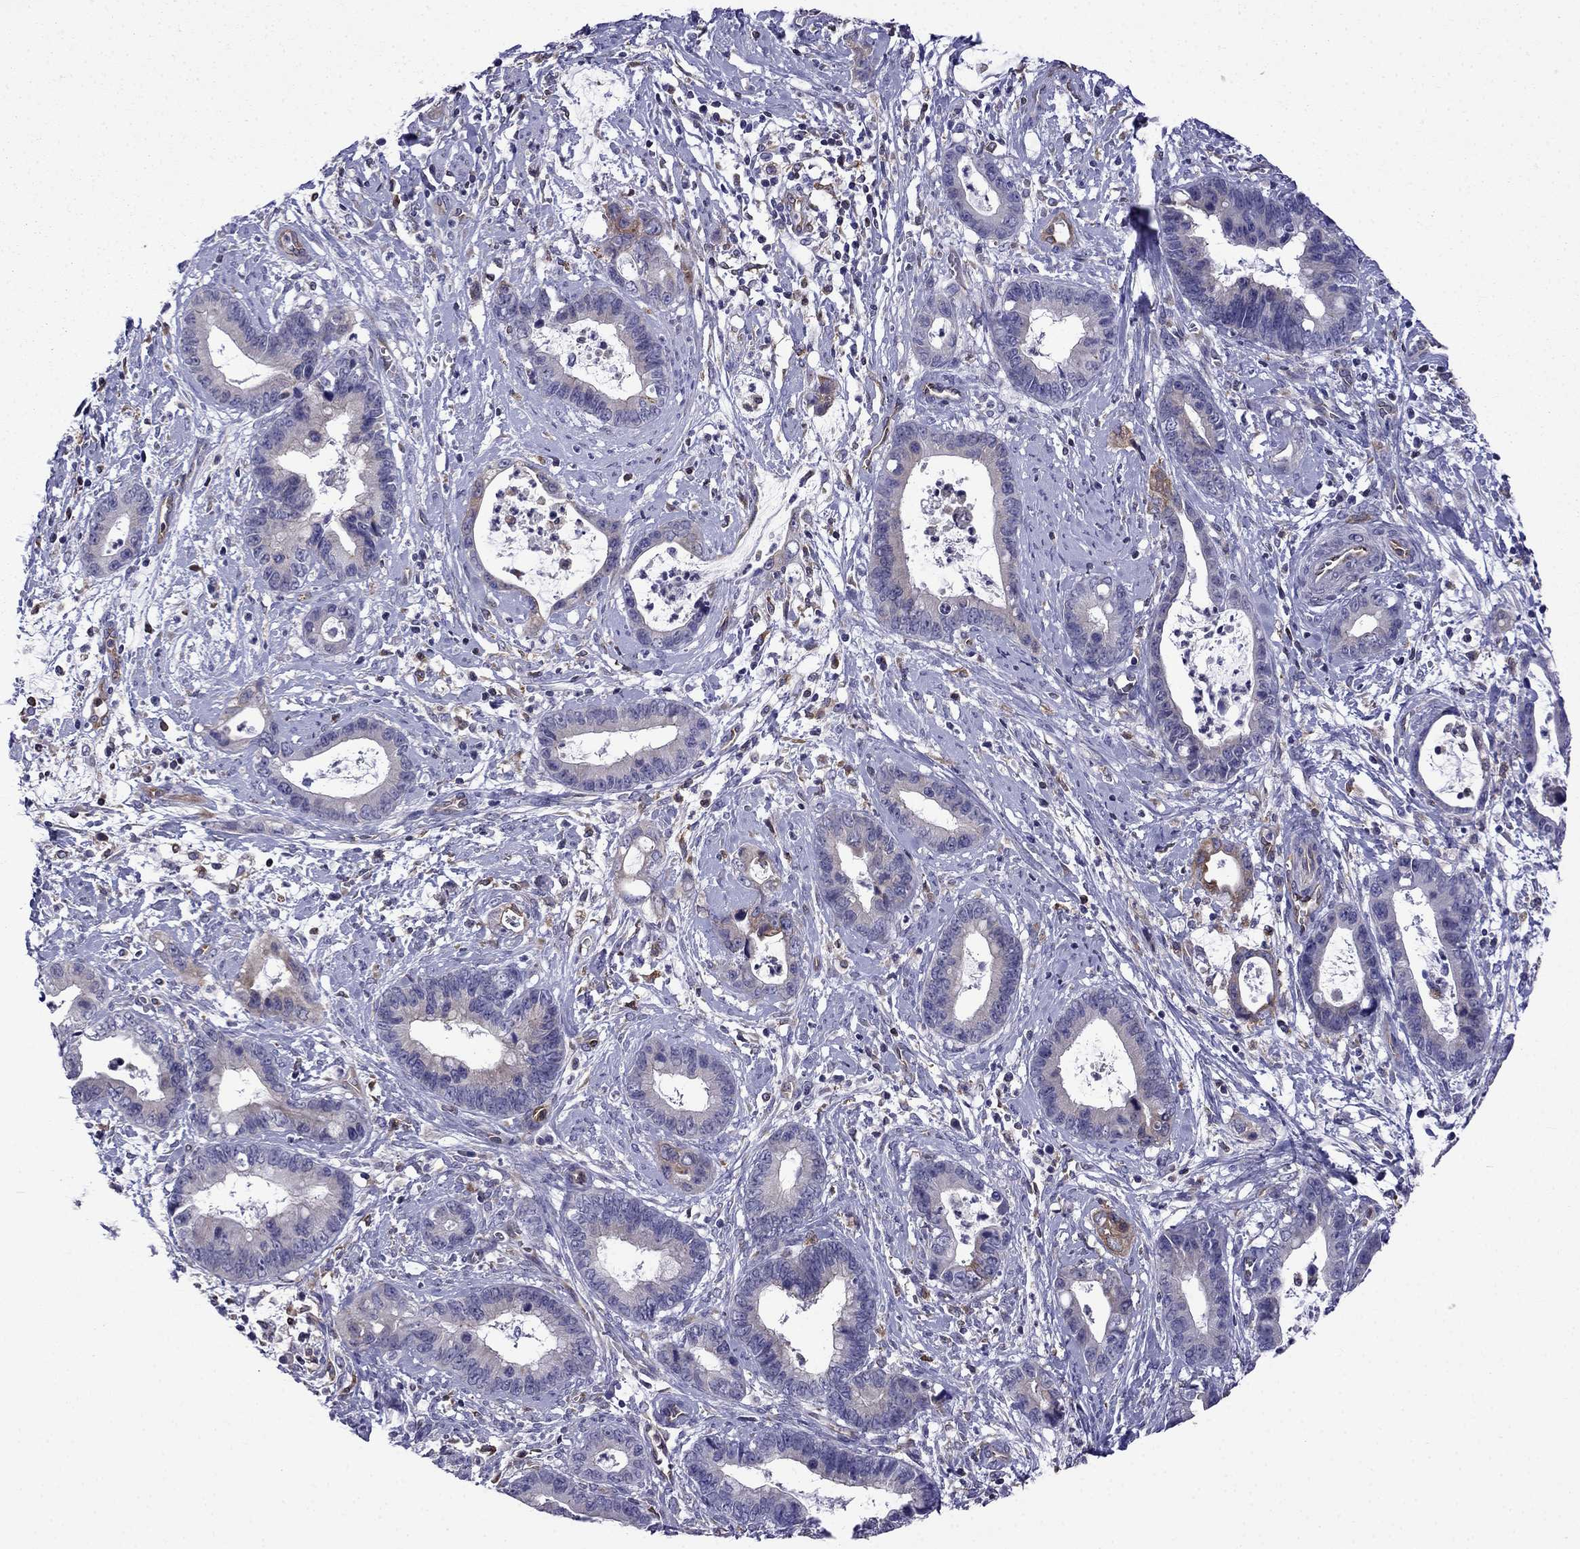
{"staining": {"intensity": "negative", "quantity": "none", "location": "none"}, "tissue": "cervical cancer", "cell_type": "Tumor cells", "image_type": "cancer", "snomed": [{"axis": "morphology", "description": "Adenocarcinoma, NOS"}, {"axis": "topography", "description": "Cervix"}], "caption": "The photomicrograph exhibits no significant expression in tumor cells of cervical cancer (adenocarcinoma).", "gene": "GNAL", "patient": {"sex": "female", "age": 44}}